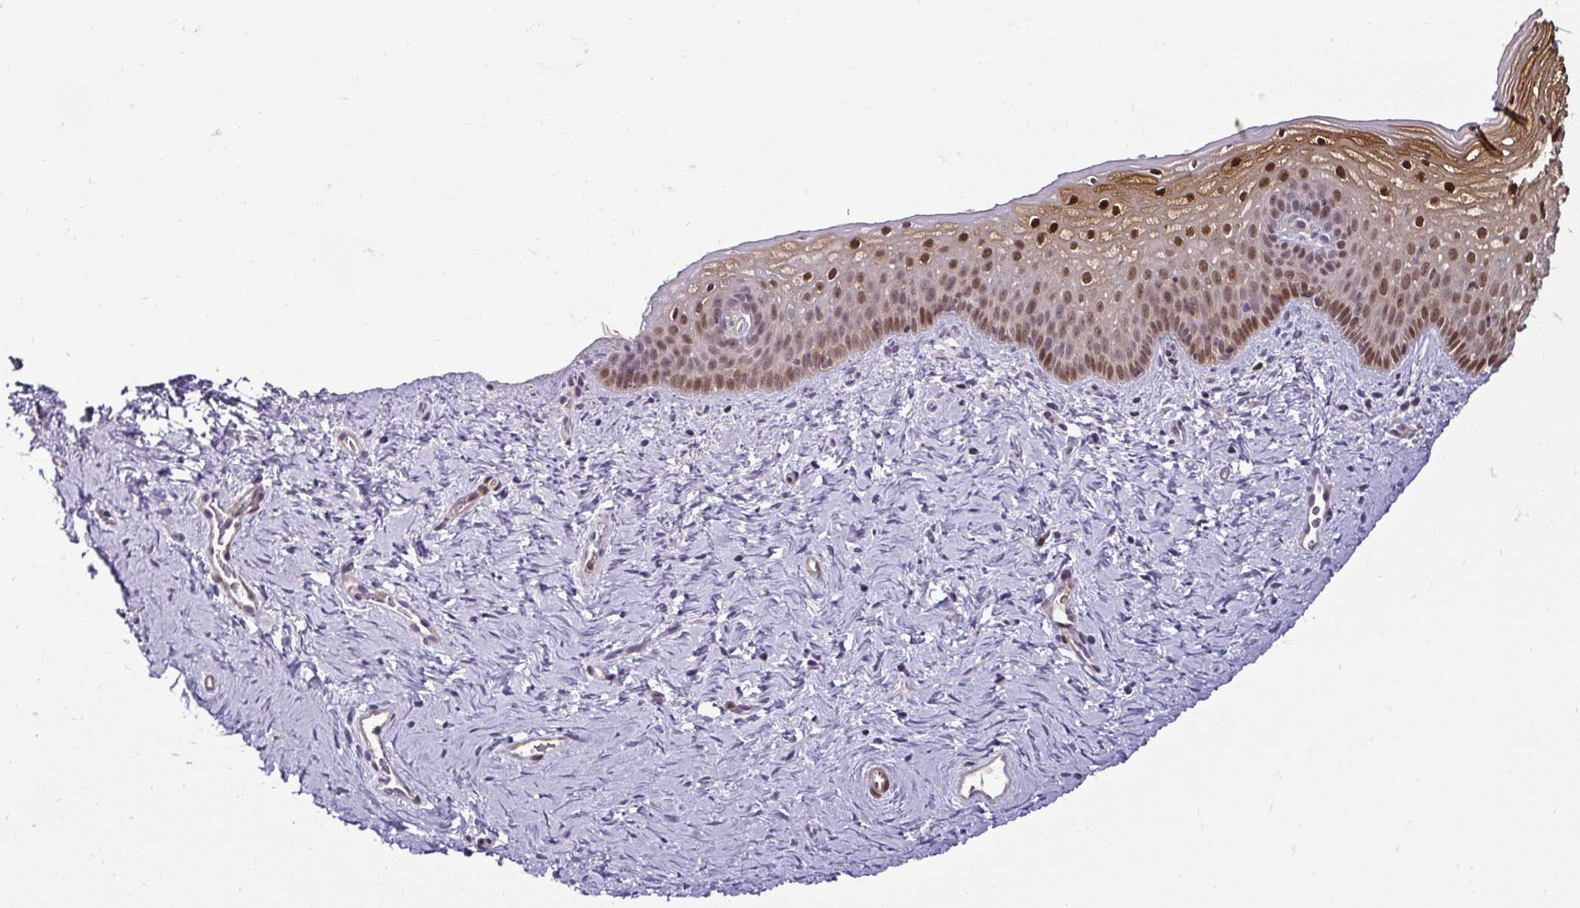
{"staining": {"intensity": "strong", "quantity": "25%-75%", "location": "cytoplasmic/membranous,nuclear"}, "tissue": "vagina", "cell_type": "Squamous epithelial cells", "image_type": "normal", "snomed": [{"axis": "morphology", "description": "Normal tissue, NOS"}, {"axis": "topography", "description": "Vagina"}], "caption": "Immunohistochemical staining of unremarkable human vagina demonstrates high levels of strong cytoplasmic/membranous,nuclear positivity in approximately 25%-75% of squamous epithelial cells.", "gene": "HOPX", "patient": {"sex": "female", "age": 45}}